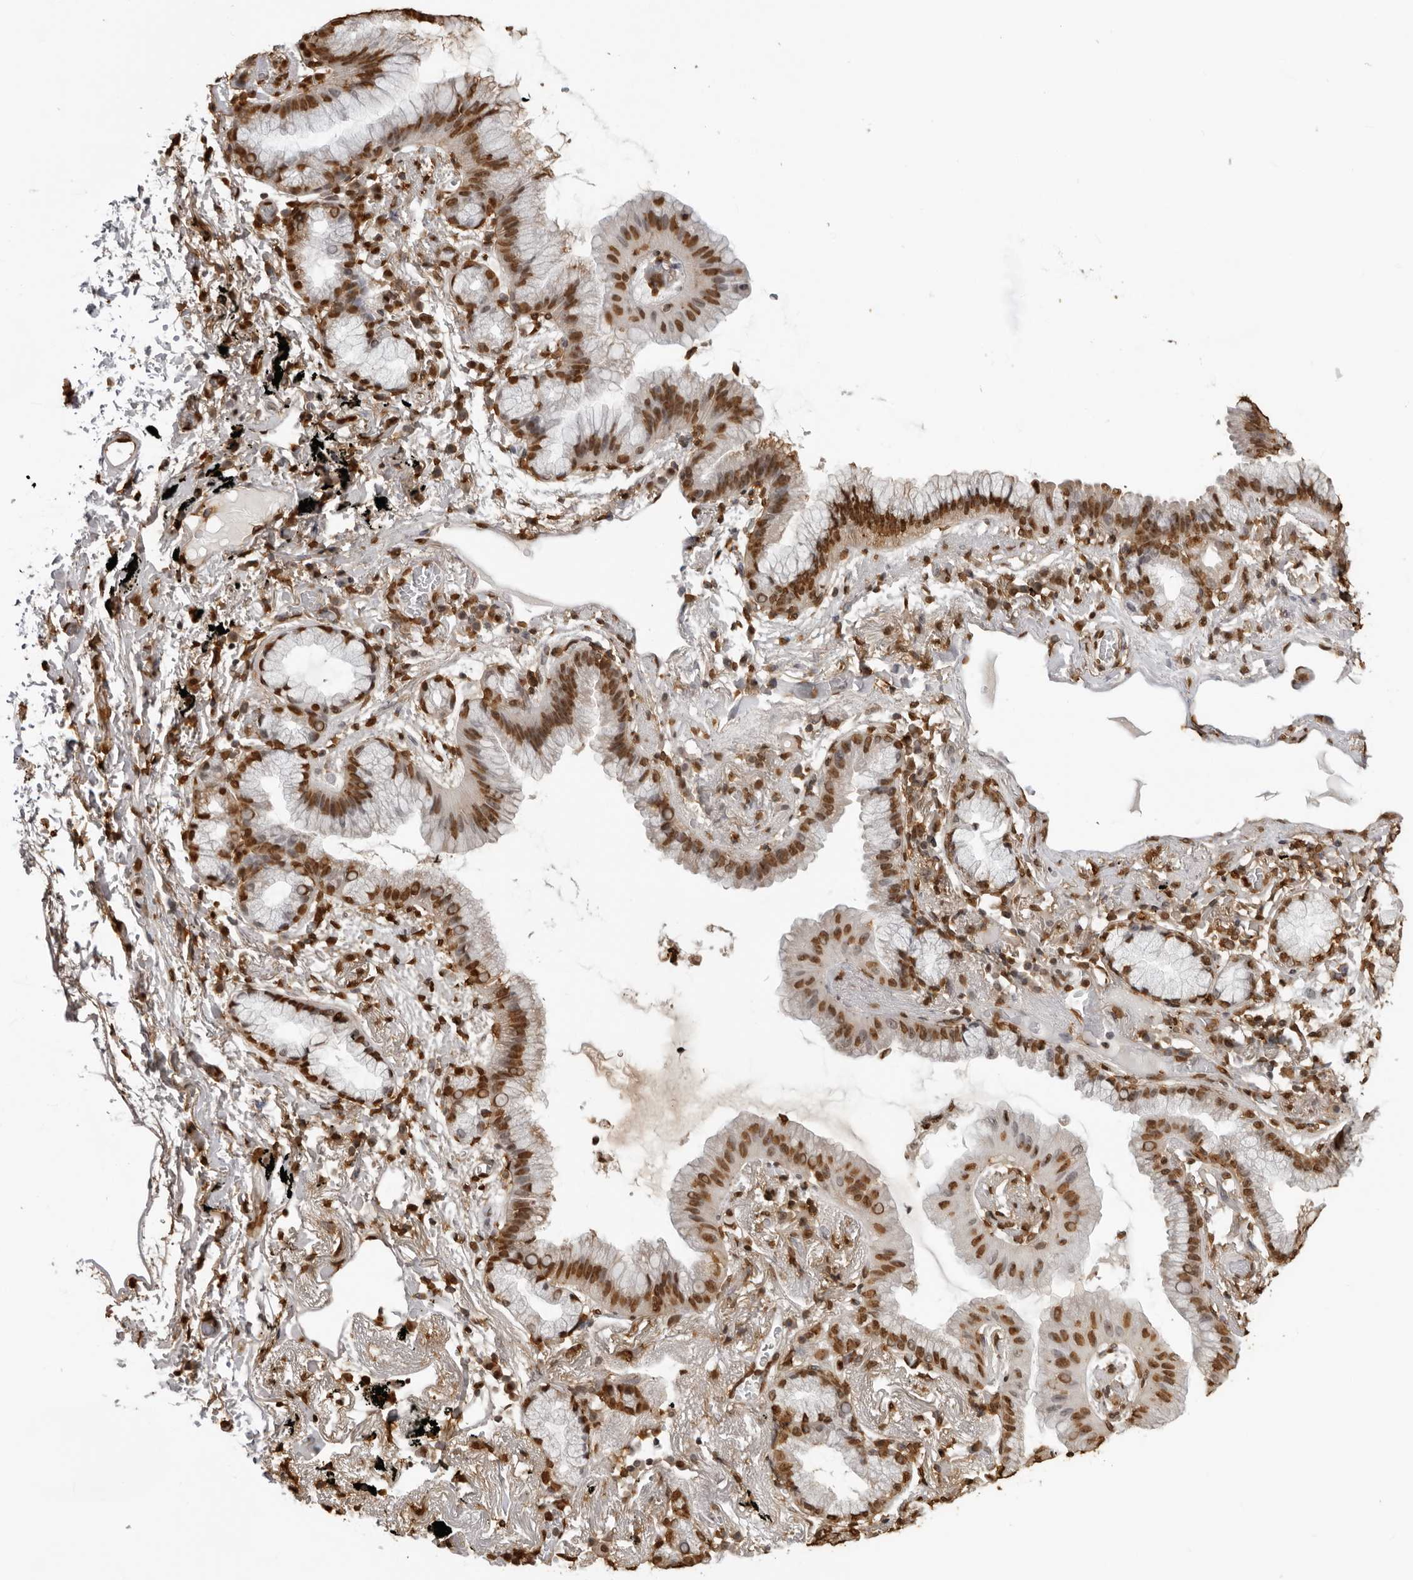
{"staining": {"intensity": "strong", "quantity": ">75%", "location": "nuclear"}, "tissue": "lung cancer", "cell_type": "Tumor cells", "image_type": "cancer", "snomed": [{"axis": "morphology", "description": "Adenocarcinoma, NOS"}, {"axis": "topography", "description": "Lung"}], "caption": "IHC image of human adenocarcinoma (lung) stained for a protein (brown), which demonstrates high levels of strong nuclear positivity in about >75% of tumor cells.", "gene": "ZFP91", "patient": {"sex": "female", "age": 70}}